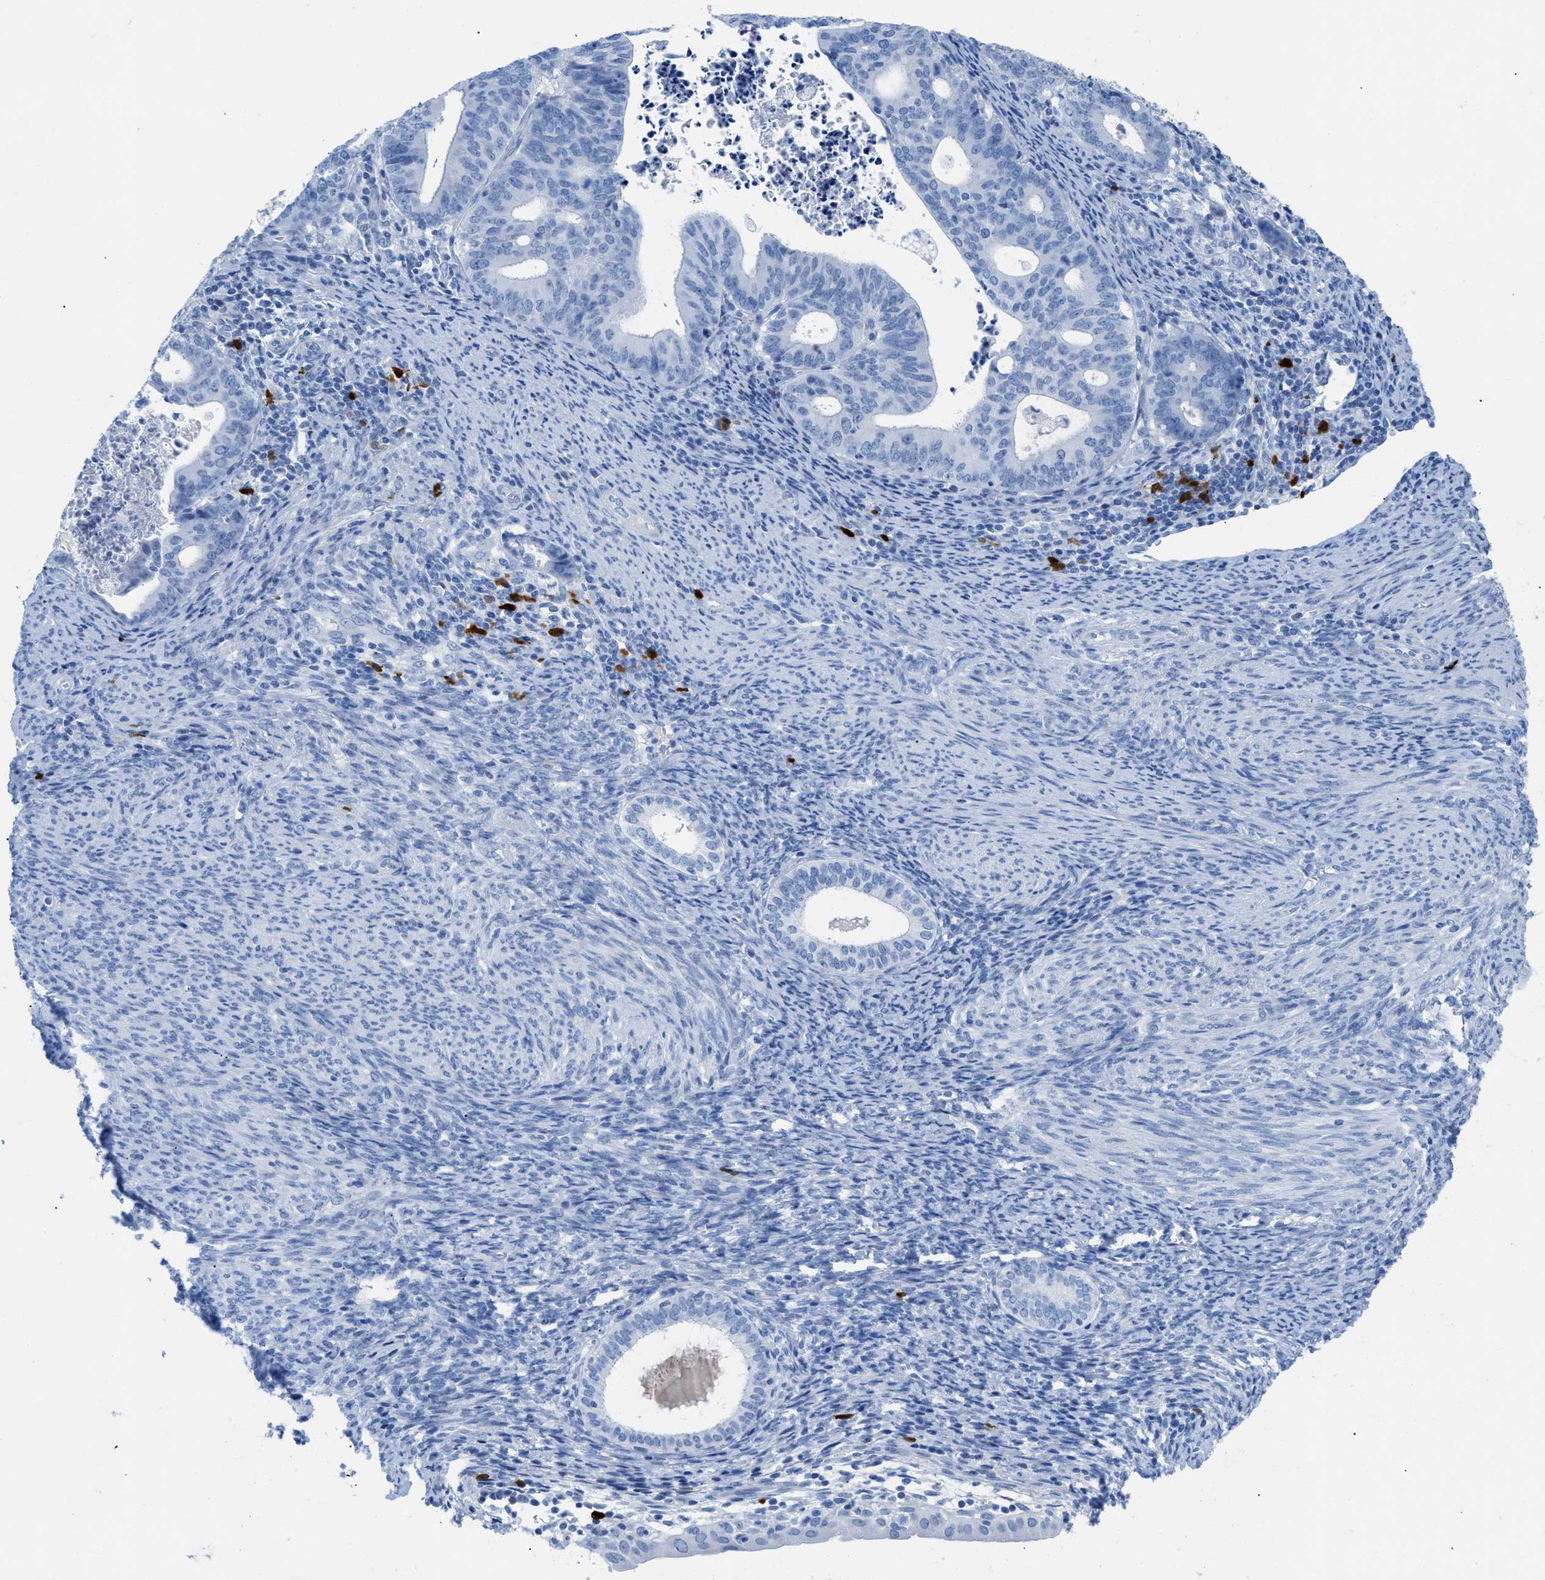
{"staining": {"intensity": "negative", "quantity": "none", "location": "none"}, "tissue": "endometrial cancer", "cell_type": "Tumor cells", "image_type": "cancer", "snomed": [{"axis": "morphology", "description": "Adenocarcinoma, NOS"}, {"axis": "topography", "description": "Uterus"}], "caption": "Human adenocarcinoma (endometrial) stained for a protein using IHC displays no positivity in tumor cells.", "gene": "TCL1A", "patient": {"sex": "female", "age": 83}}